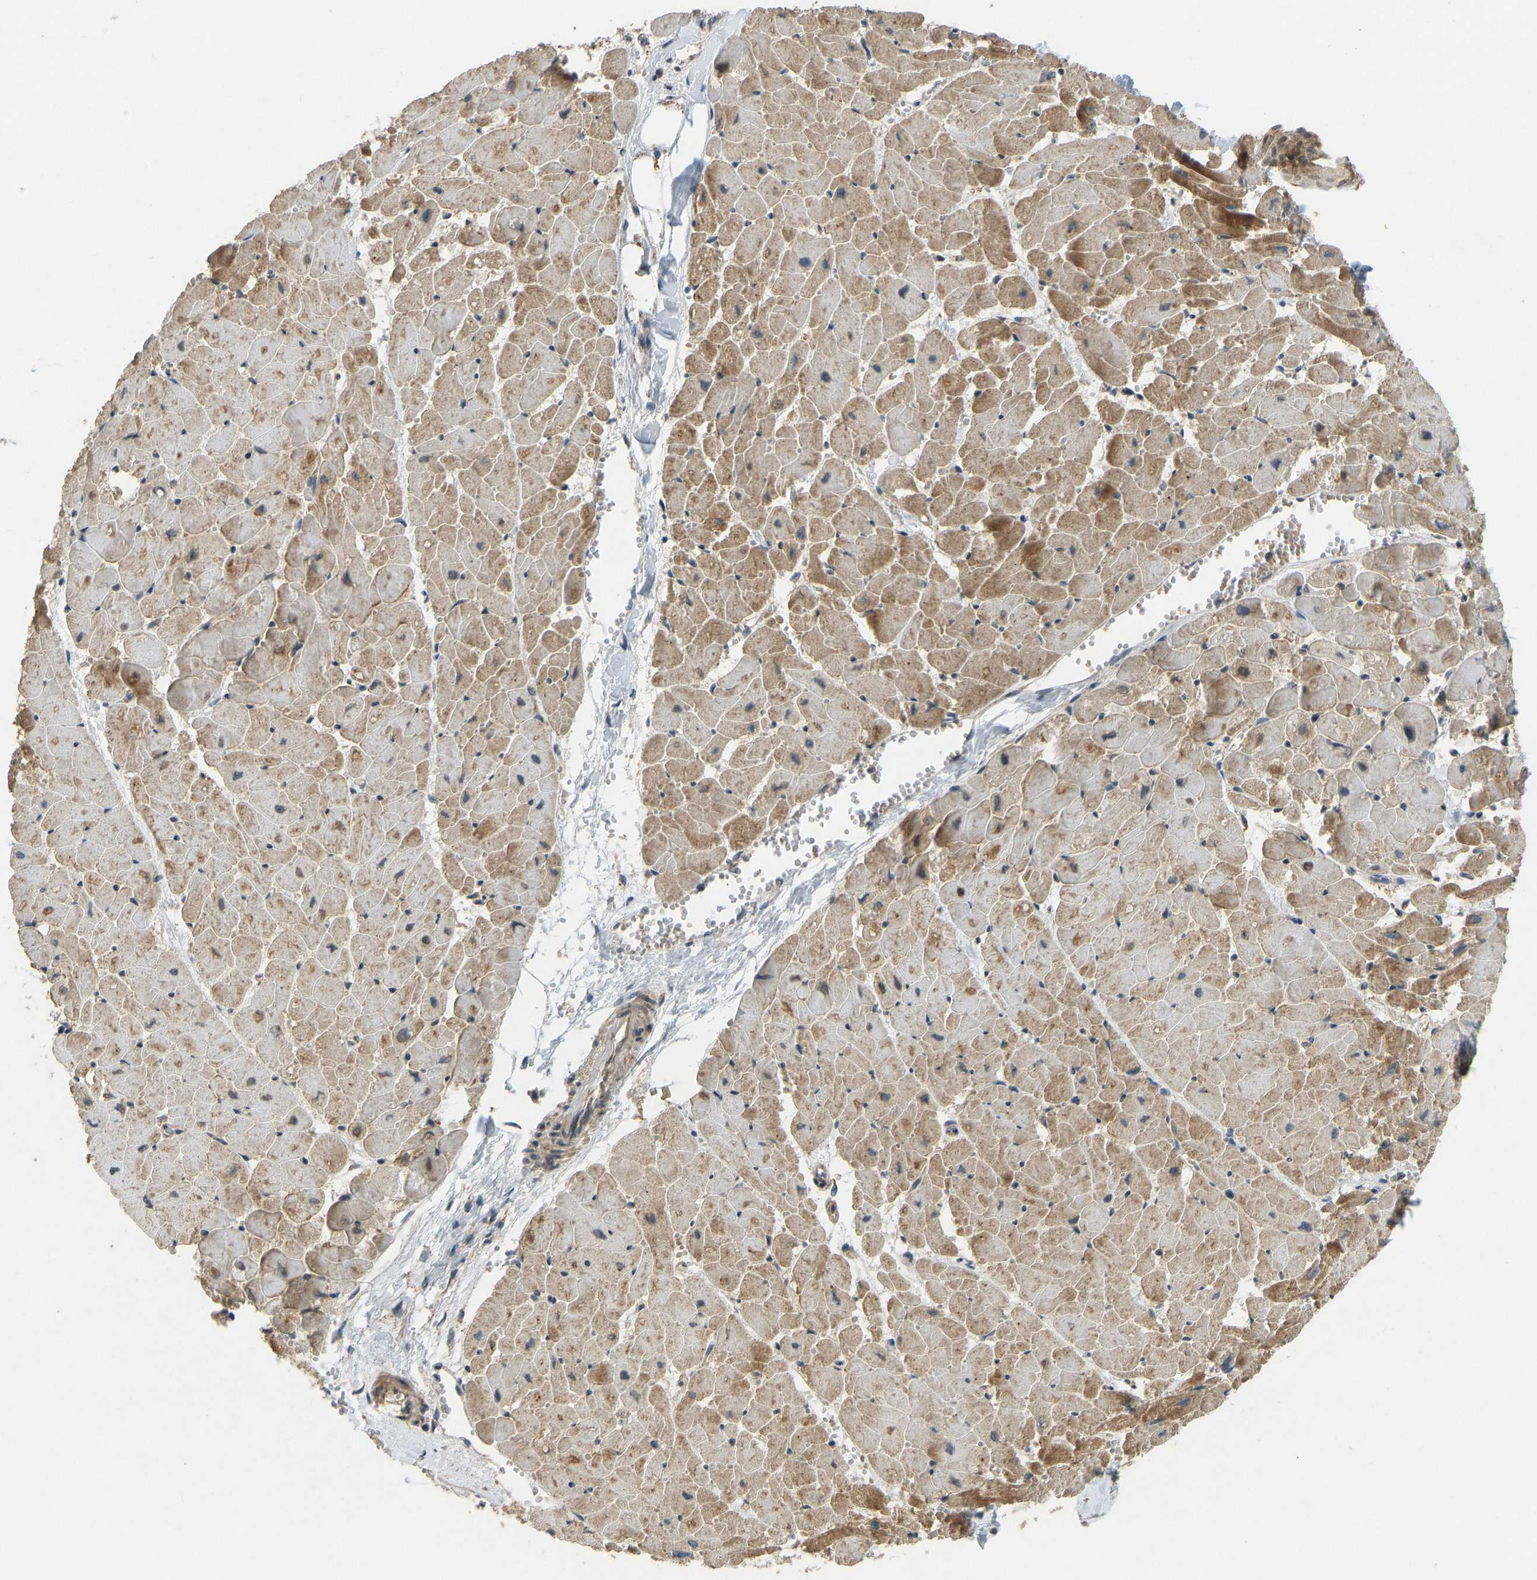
{"staining": {"intensity": "moderate", "quantity": ">75%", "location": "cytoplasmic/membranous"}, "tissue": "heart muscle", "cell_type": "Cardiomyocytes", "image_type": "normal", "snomed": [{"axis": "morphology", "description": "Normal tissue, NOS"}, {"axis": "topography", "description": "Heart"}], "caption": "Moderate cytoplasmic/membranous protein expression is present in approximately >75% of cardiomyocytes in heart muscle. (IHC, brightfield microscopy, high magnification).", "gene": "ACADS", "patient": {"sex": "female", "age": 19}}